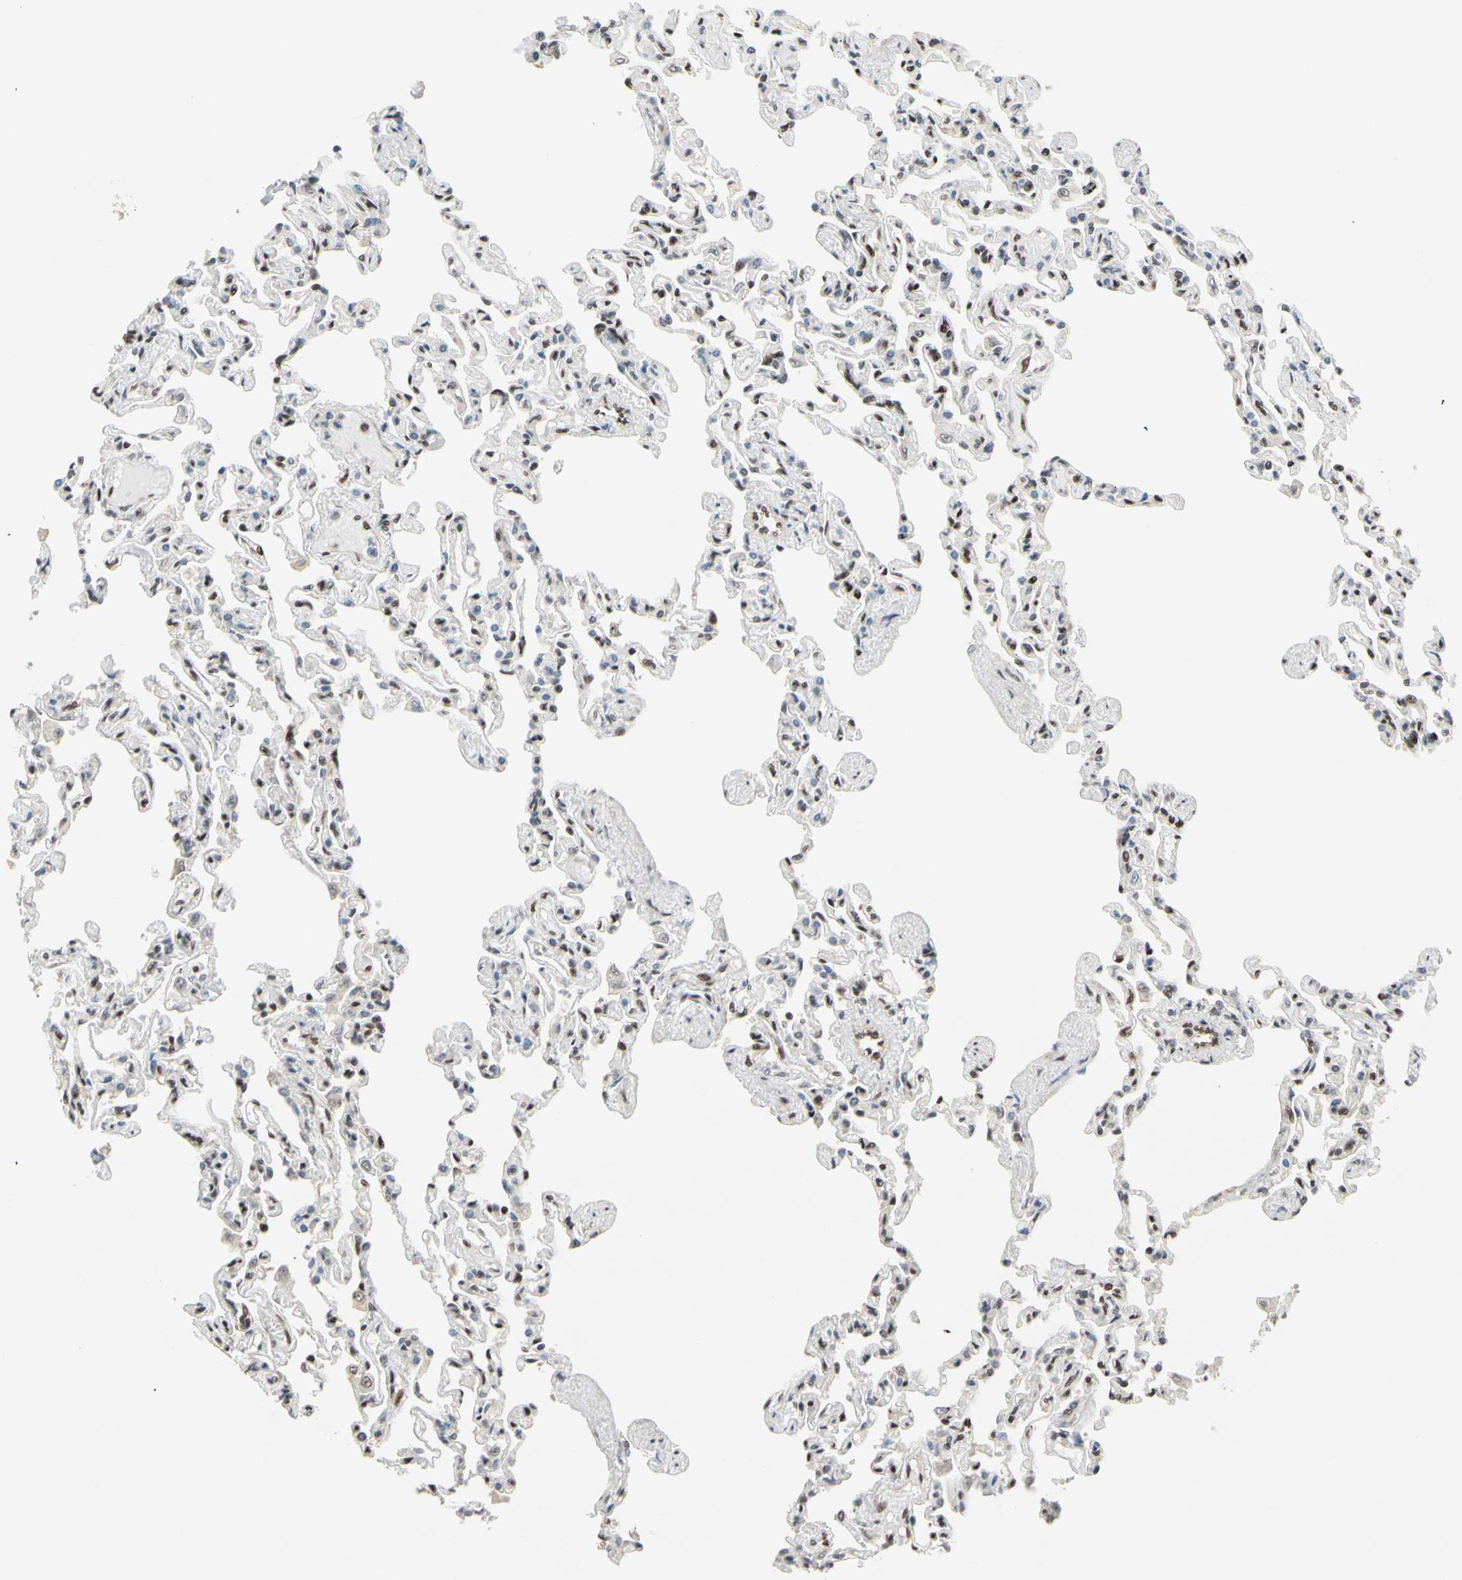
{"staining": {"intensity": "moderate", "quantity": "25%-75%", "location": "nuclear"}, "tissue": "lung", "cell_type": "Alveolar cells", "image_type": "normal", "snomed": [{"axis": "morphology", "description": "Normal tissue, NOS"}, {"axis": "topography", "description": "Lung"}], "caption": "Alveolar cells show moderate nuclear expression in about 25%-75% of cells in unremarkable lung.", "gene": "TAF4", "patient": {"sex": "male", "age": 21}}